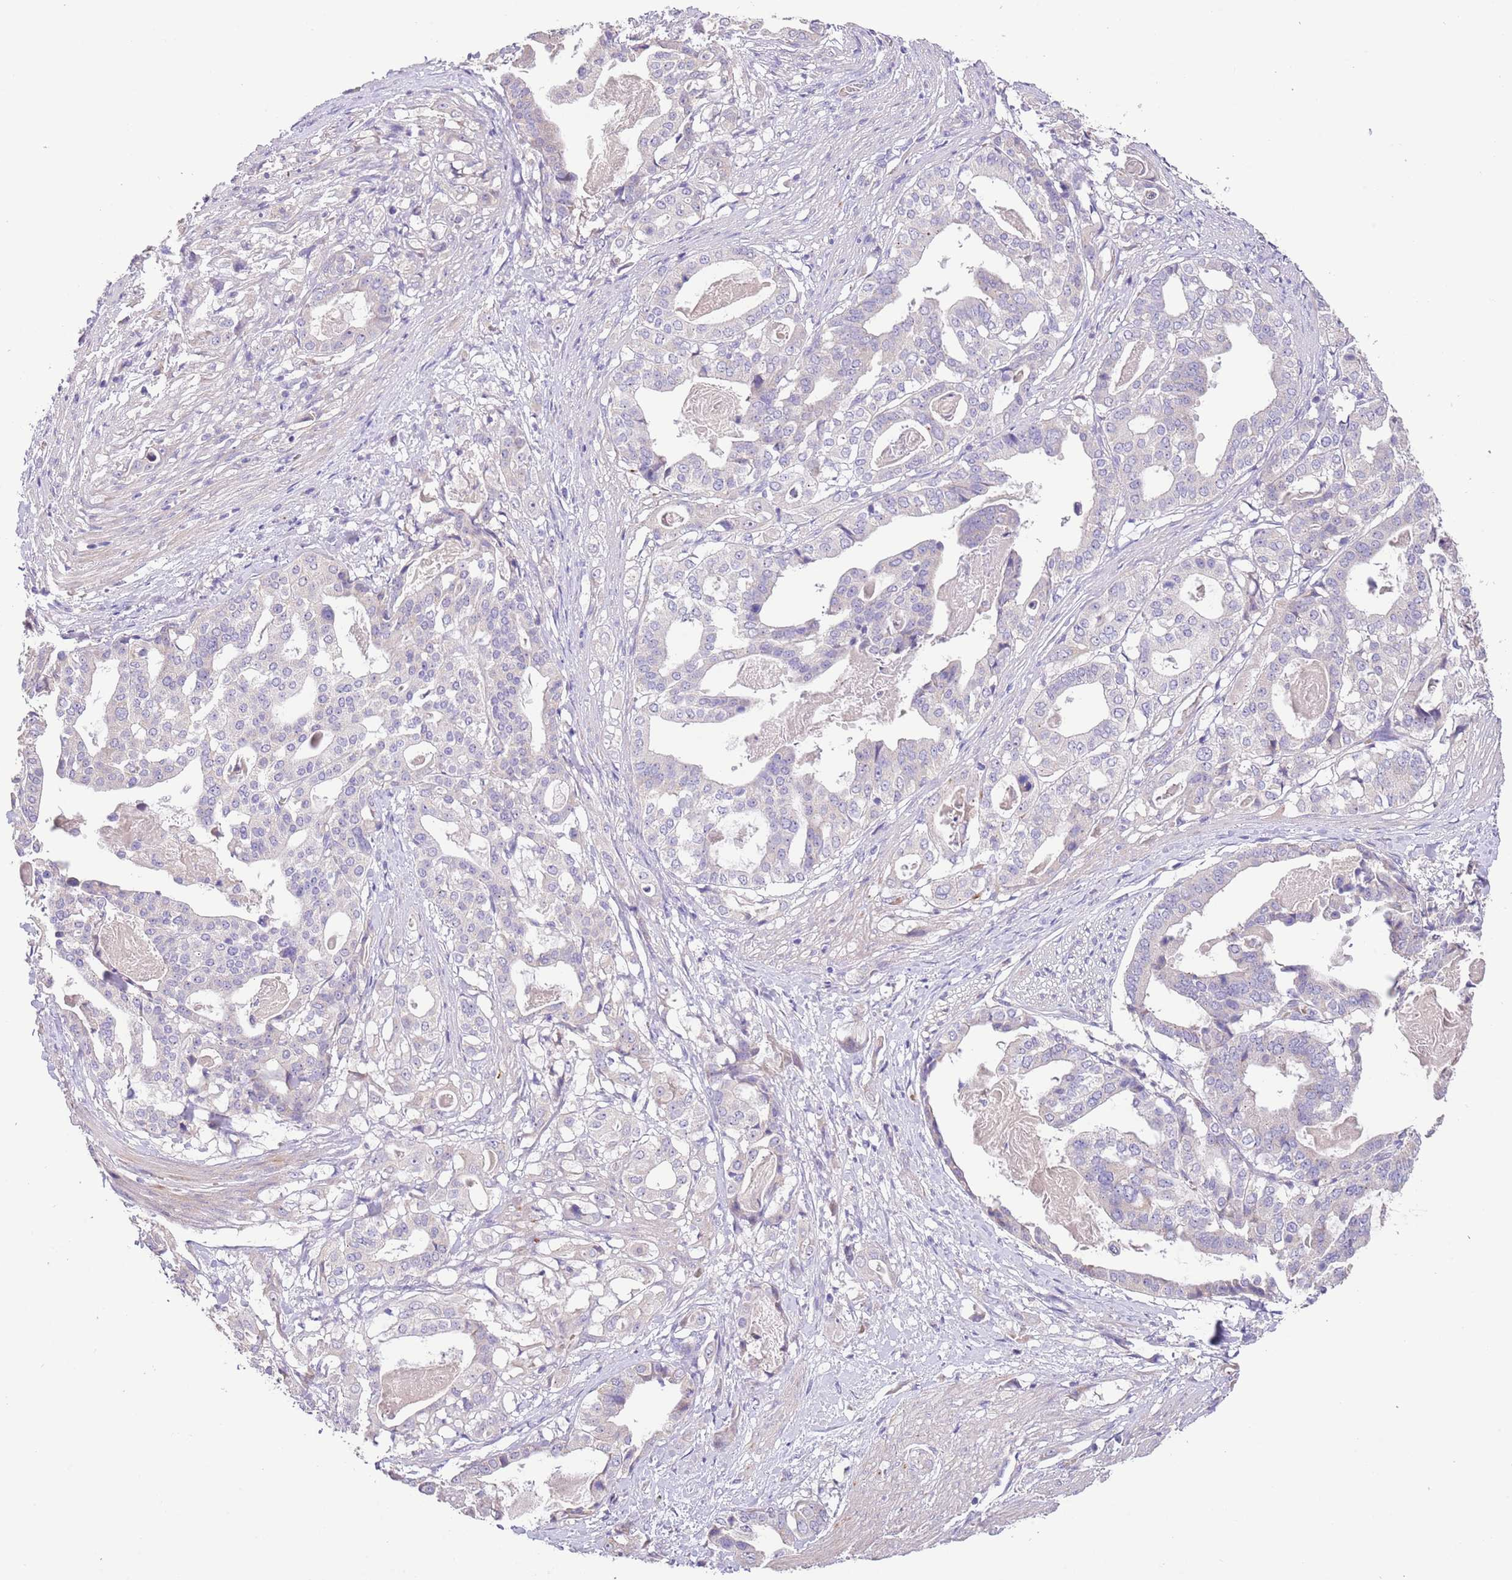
{"staining": {"intensity": "negative", "quantity": "none", "location": "none"}, "tissue": "stomach cancer", "cell_type": "Tumor cells", "image_type": "cancer", "snomed": [{"axis": "morphology", "description": "Adenocarcinoma, NOS"}, {"axis": "topography", "description": "Stomach"}], "caption": "DAB immunohistochemical staining of adenocarcinoma (stomach) displays no significant positivity in tumor cells. The staining is performed using DAB (3,3'-diaminobenzidine) brown chromogen with nuclei counter-stained in using hematoxylin.", "gene": "ZNF658", "patient": {"sex": "male", "age": 48}}